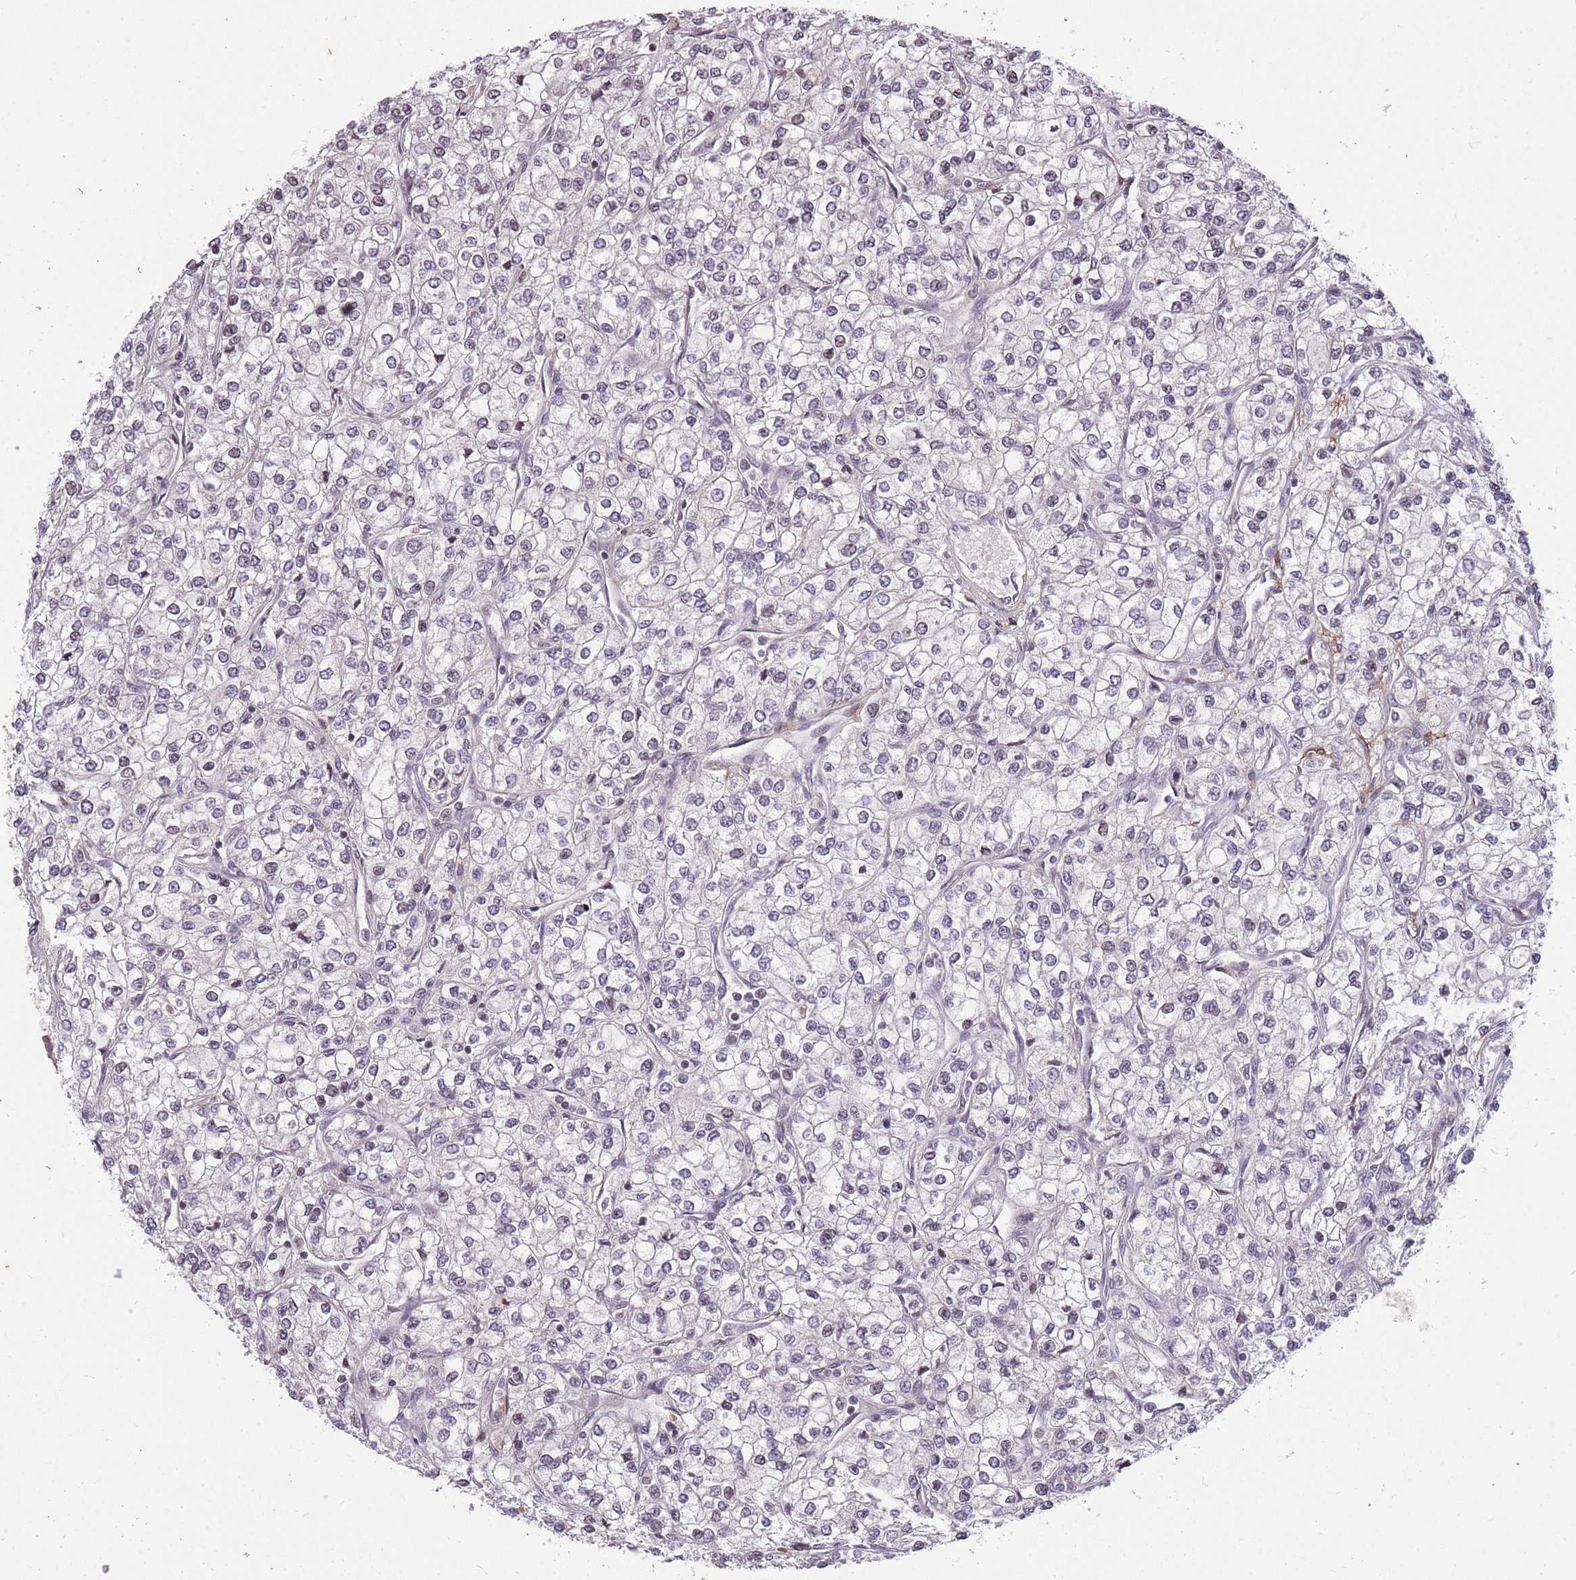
{"staining": {"intensity": "negative", "quantity": "none", "location": "none"}, "tissue": "renal cancer", "cell_type": "Tumor cells", "image_type": "cancer", "snomed": [{"axis": "morphology", "description": "Adenocarcinoma, NOS"}, {"axis": "topography", "description": "Kidney"}], "caption": "A high-resolution photomicrograph shows immunohistochemistry (IHC) staining of renal cancer, which reveals no significant expression in tumor cells.", "gene": "GGT5", "patient": {"sex": "male", "age": 80}}